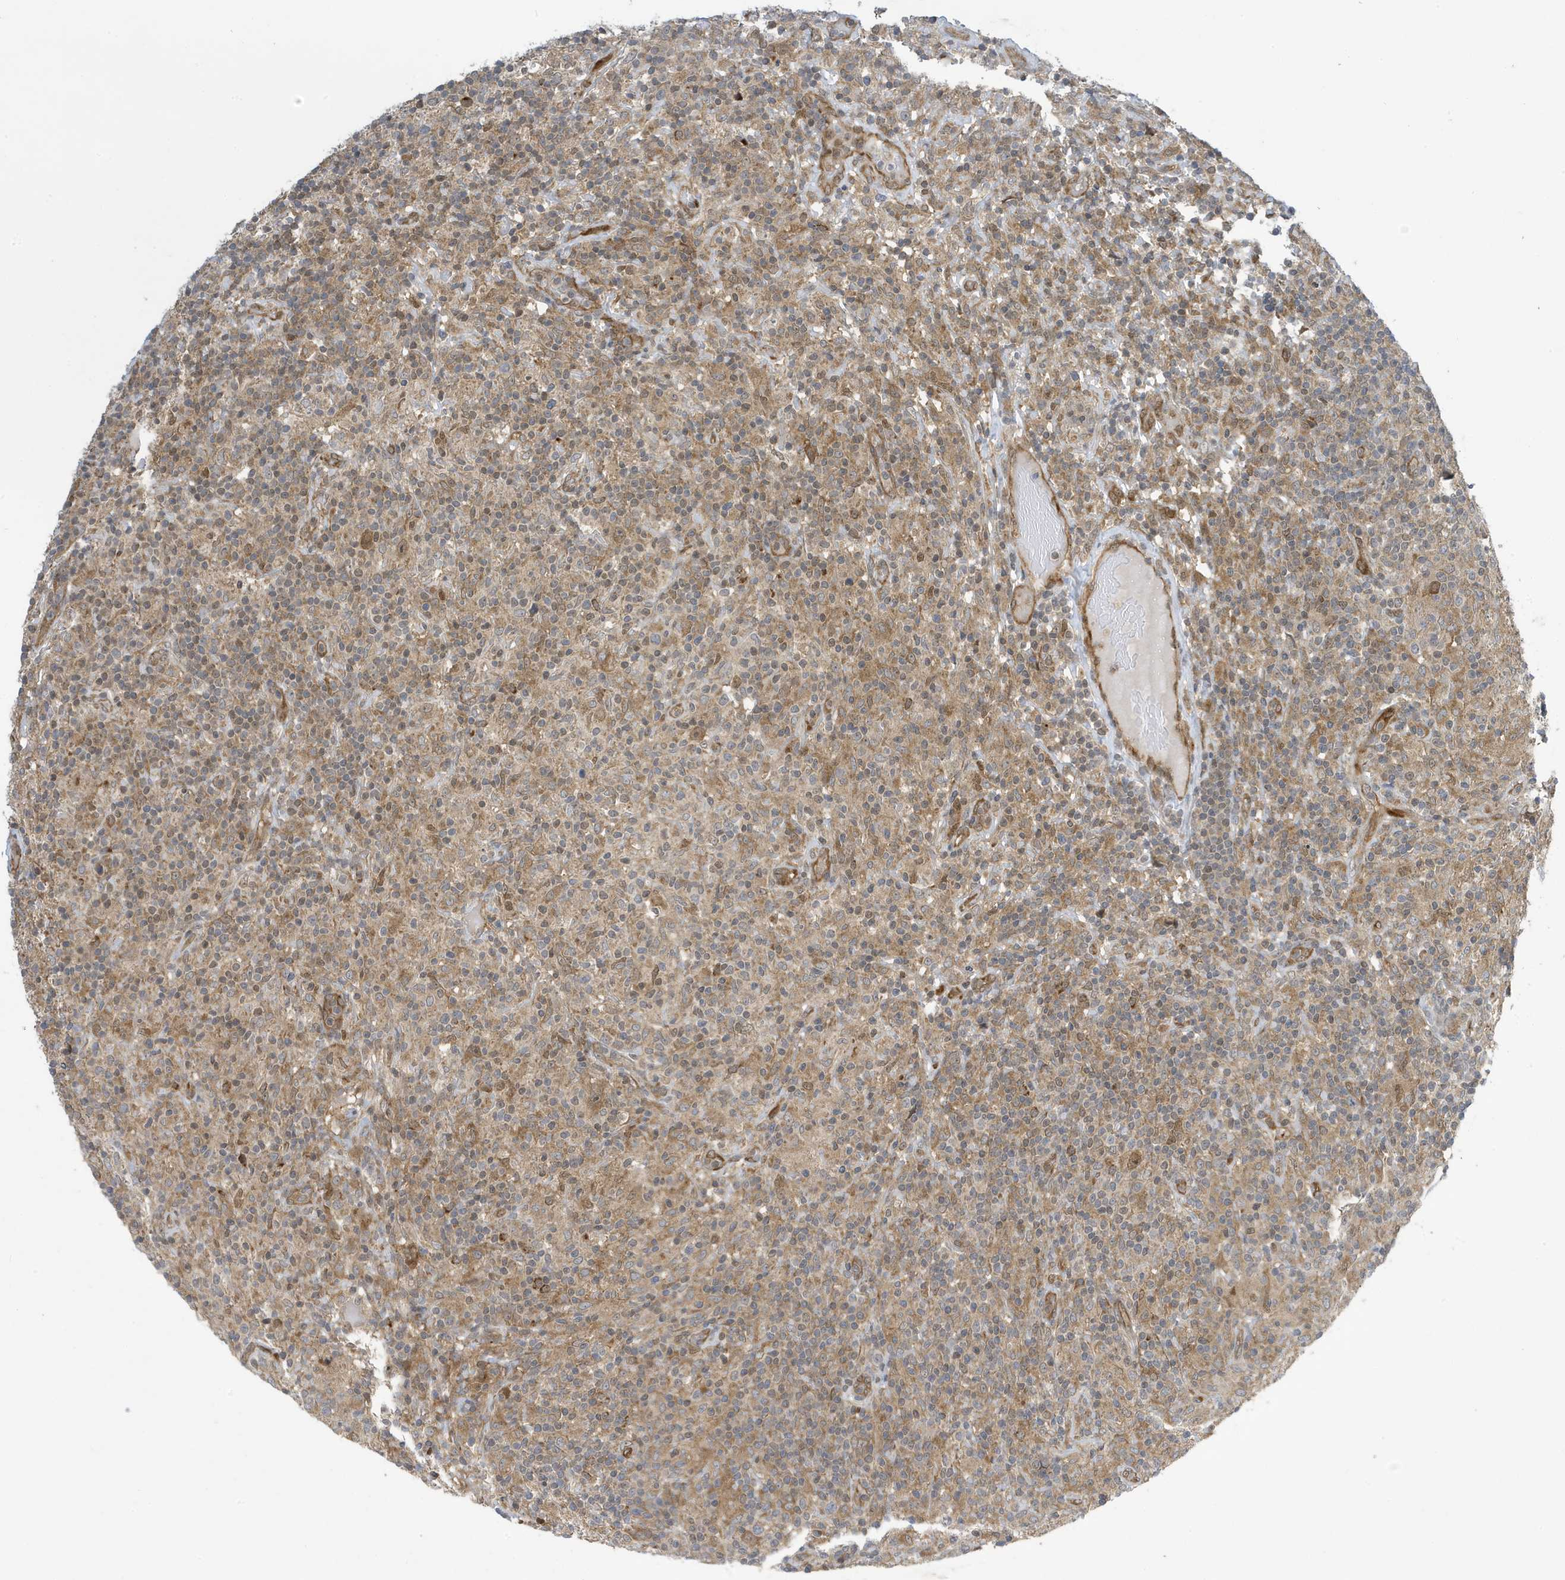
{"staining": {"intensity": "weak", "quantity": "25%-75%", "location": "cytoplasmic/membranous"}, "tissue": "lymphoma", "cell_type": "Tumor cells", "image_type": "cancer", "snomed": [{"axis": "morphology", "description": "Hodgkin's disease, NOS"}, {"axis": "topography", "description": "Lymph node"}], "caption": "Tumor cells demonstrate low levels of weak cytoplasmic/membranous positivity in about 25%-75% of cells in lymphoma.", "gene": "NCOA7", "patient": {"sex": "male", "age": 70}}